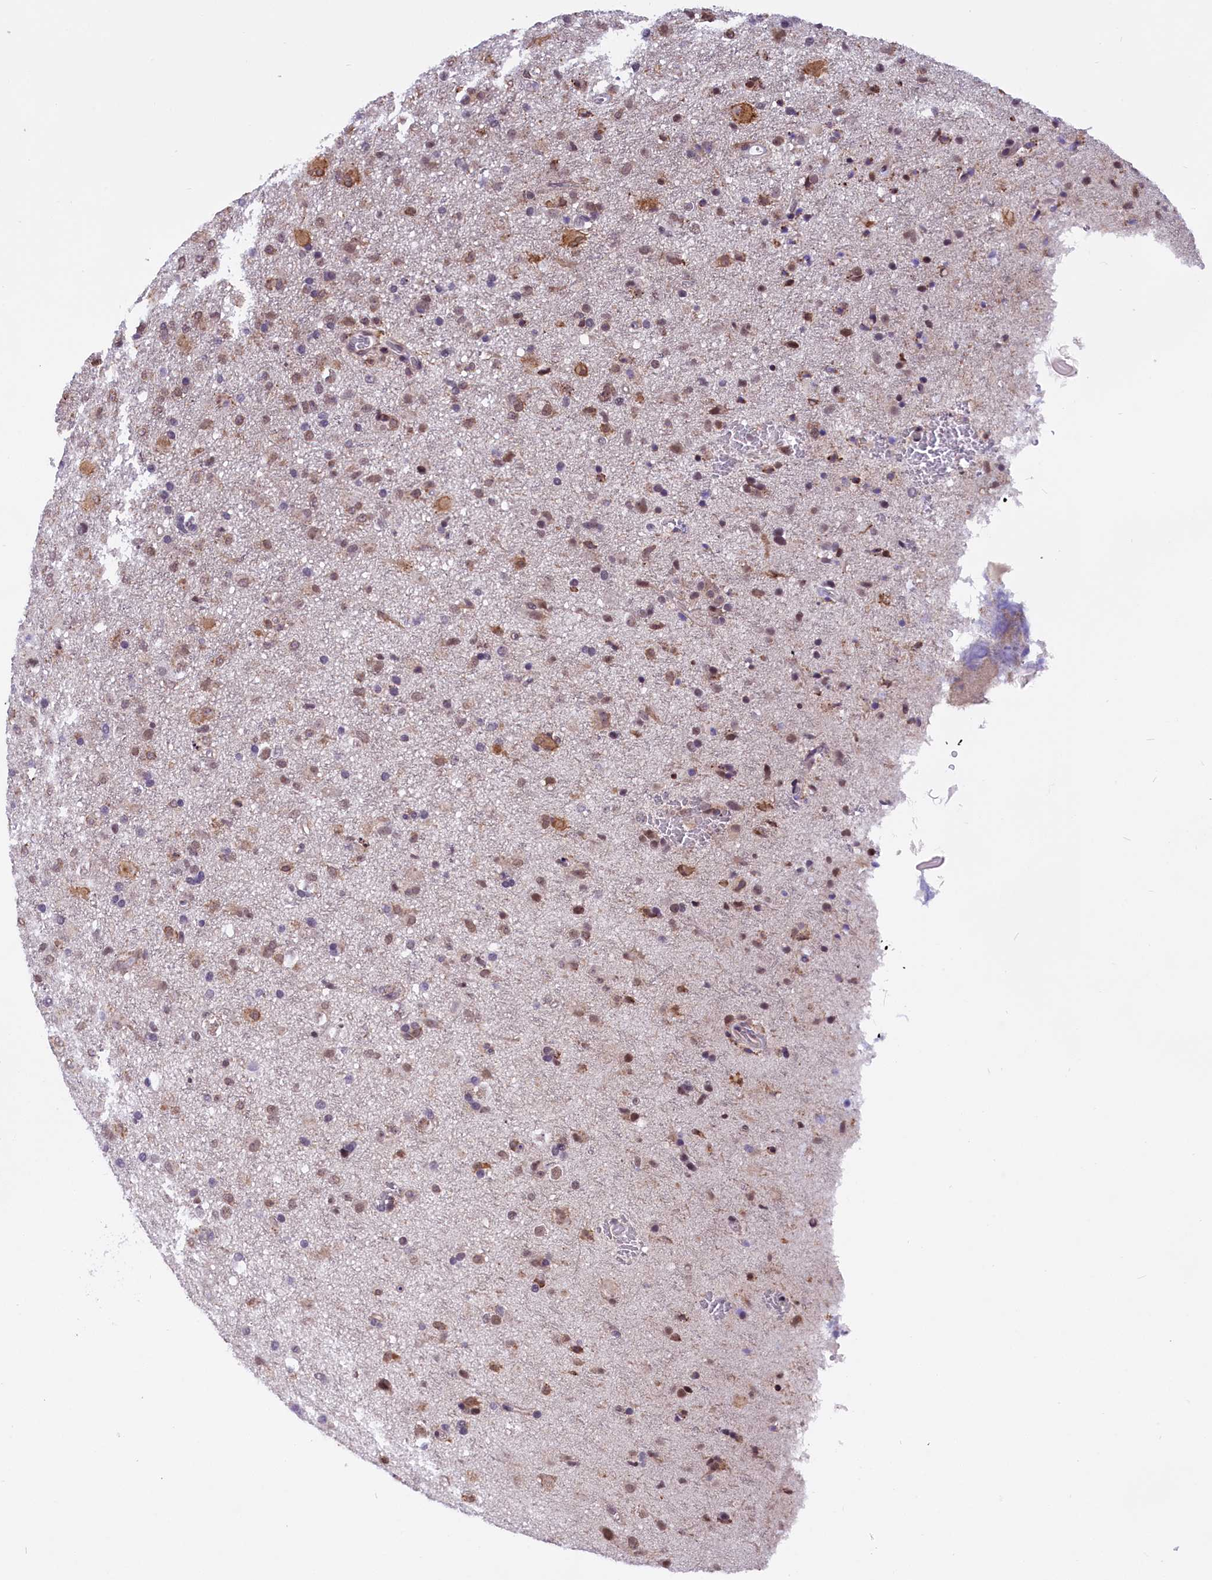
{"staining": {"intensity": "weak", "quantity": "25%-75%", "location": "cytoplasmic/membranous,nuclear"}, "tissue": "glioma", "cell_type": "Tumor cells", "image_type": "cancer", "snomed": [{"axis": "morphology", "description": "Glioma, malignant, Low grade"}, {"axis": "topography", "description": "Brain"}], "caption": "Low-grade glioma (malignant) was stained to show a protein in brown. There is low levels of weak cytoplasmic/membranous and nuclear expression in approximately 25%-75% of tumor cells.", "gene": "ZC3H4", "patient": {"sex": "male", "age": 65}}